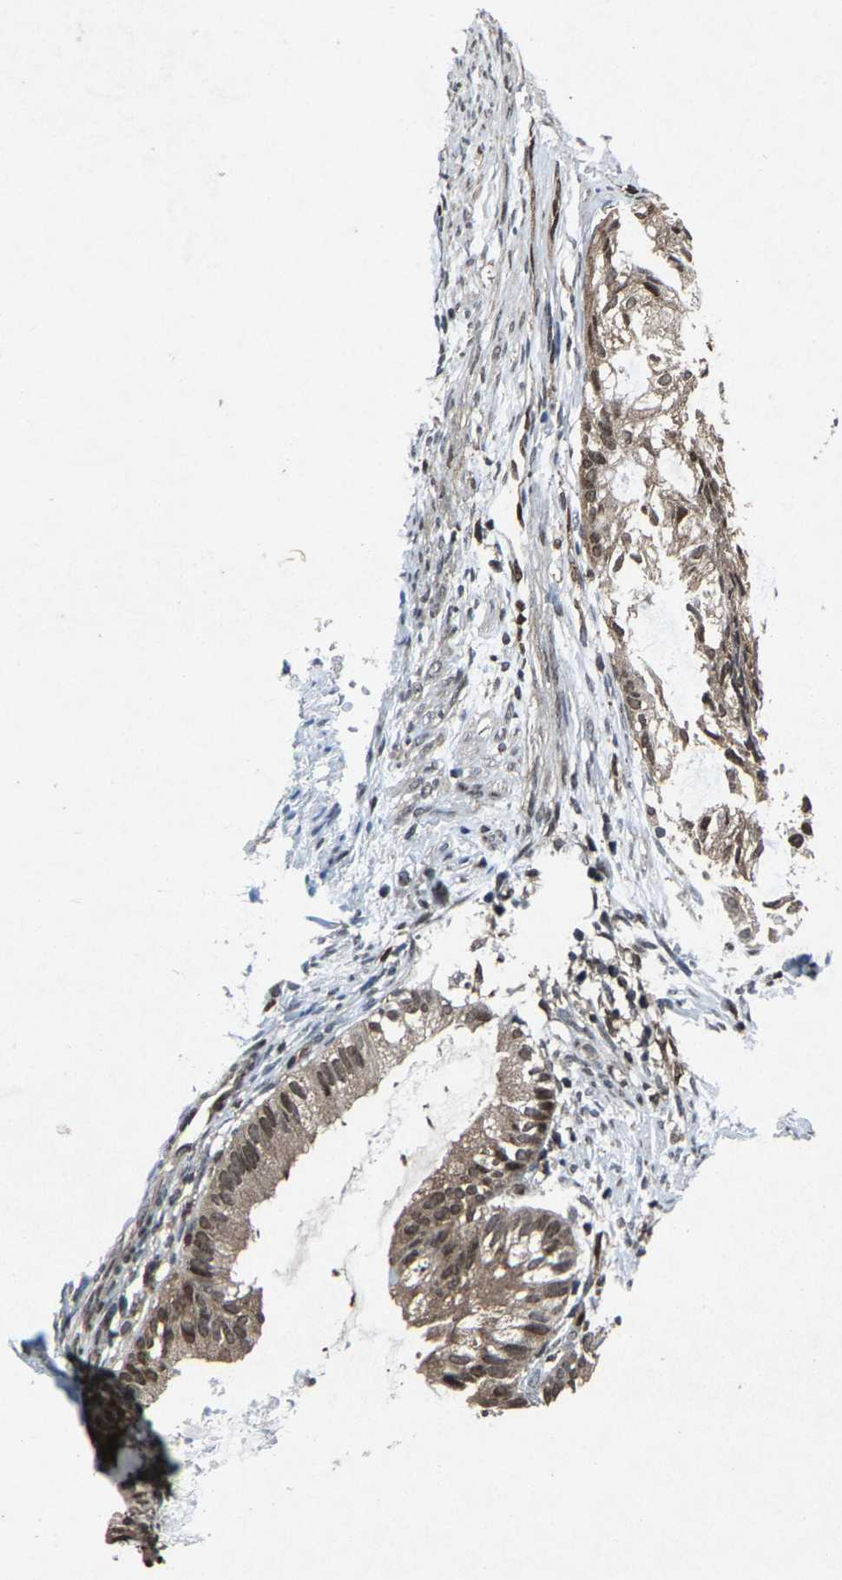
{"staining": {"intensity": "weak", "quantity": "25%-75%", "location": "cytoplasmic/membranous,nuclear"}, "tissue": "cervical cancer", "cell_type": "Tumor cells", "image_type": "cancer", "snomed": [{"axis": "morphology", "description": "Normal tissue, NOS"}, {"axis": "morphology", "description": "Adenocarcinoma, NOS"}, {"axis": "topography", "description": "Cervix"}, {"axis": "topography", "description": "Endometrium"}], "caption": "This is a photomicrograph of IHC staining of cervical cancer, which shows weak positivity in the cytoplasmic/membranous and nuclear of tumor cells.", "gene": "ATXN3", "patient": {"sex": "female", "age": 86}}